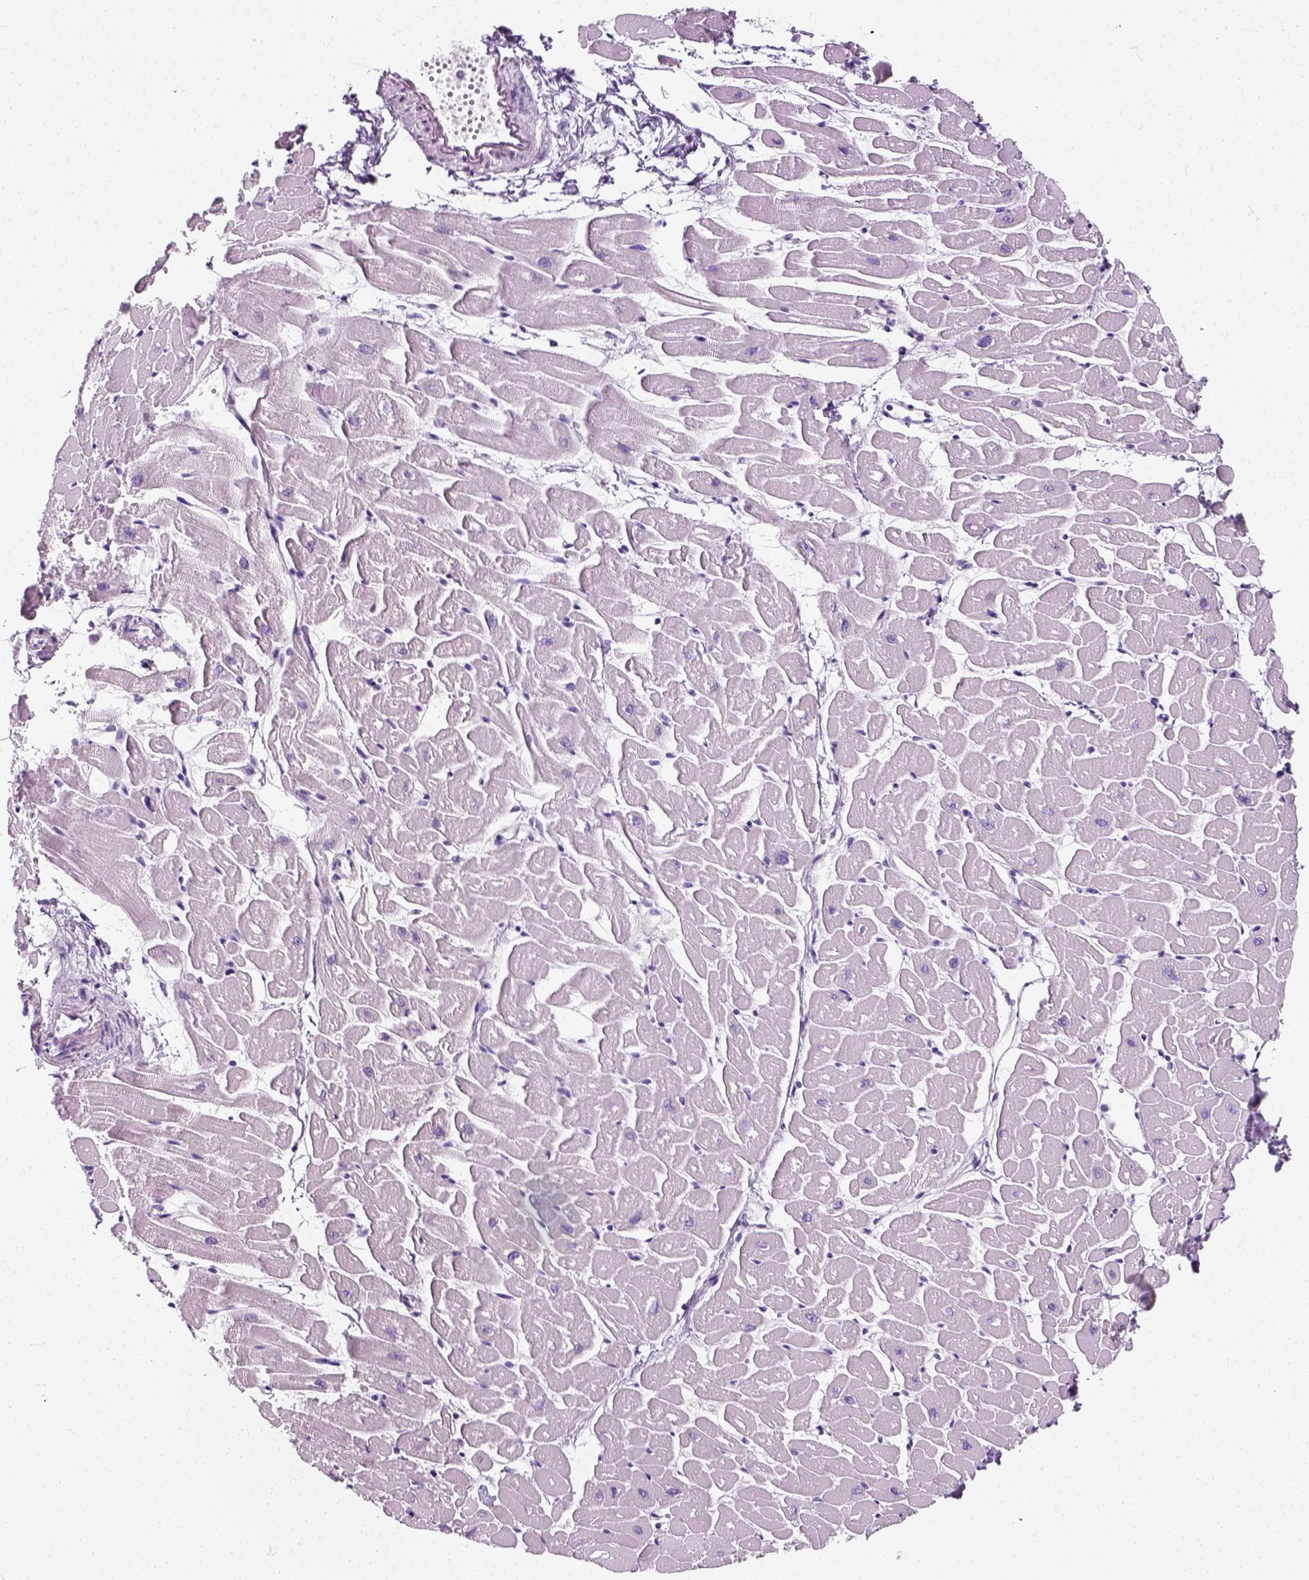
{"staining": {"intensity": "negative", "quantity": "none", "location": "none"}, "tissue": "heart muscle", "cell_type": "Cardiomyocytes", "image_type": "normal", "snomed": [{"axis": "morphology", "description": "Normal tissue, NOS"}, {"axis": "topography", "description": "Heart"}], "caption": "There is no significant staining in cardiomyocytes of heart muscle.", "gene": "SLC12A5", "patient": {"sex": "male", "age": 57}}